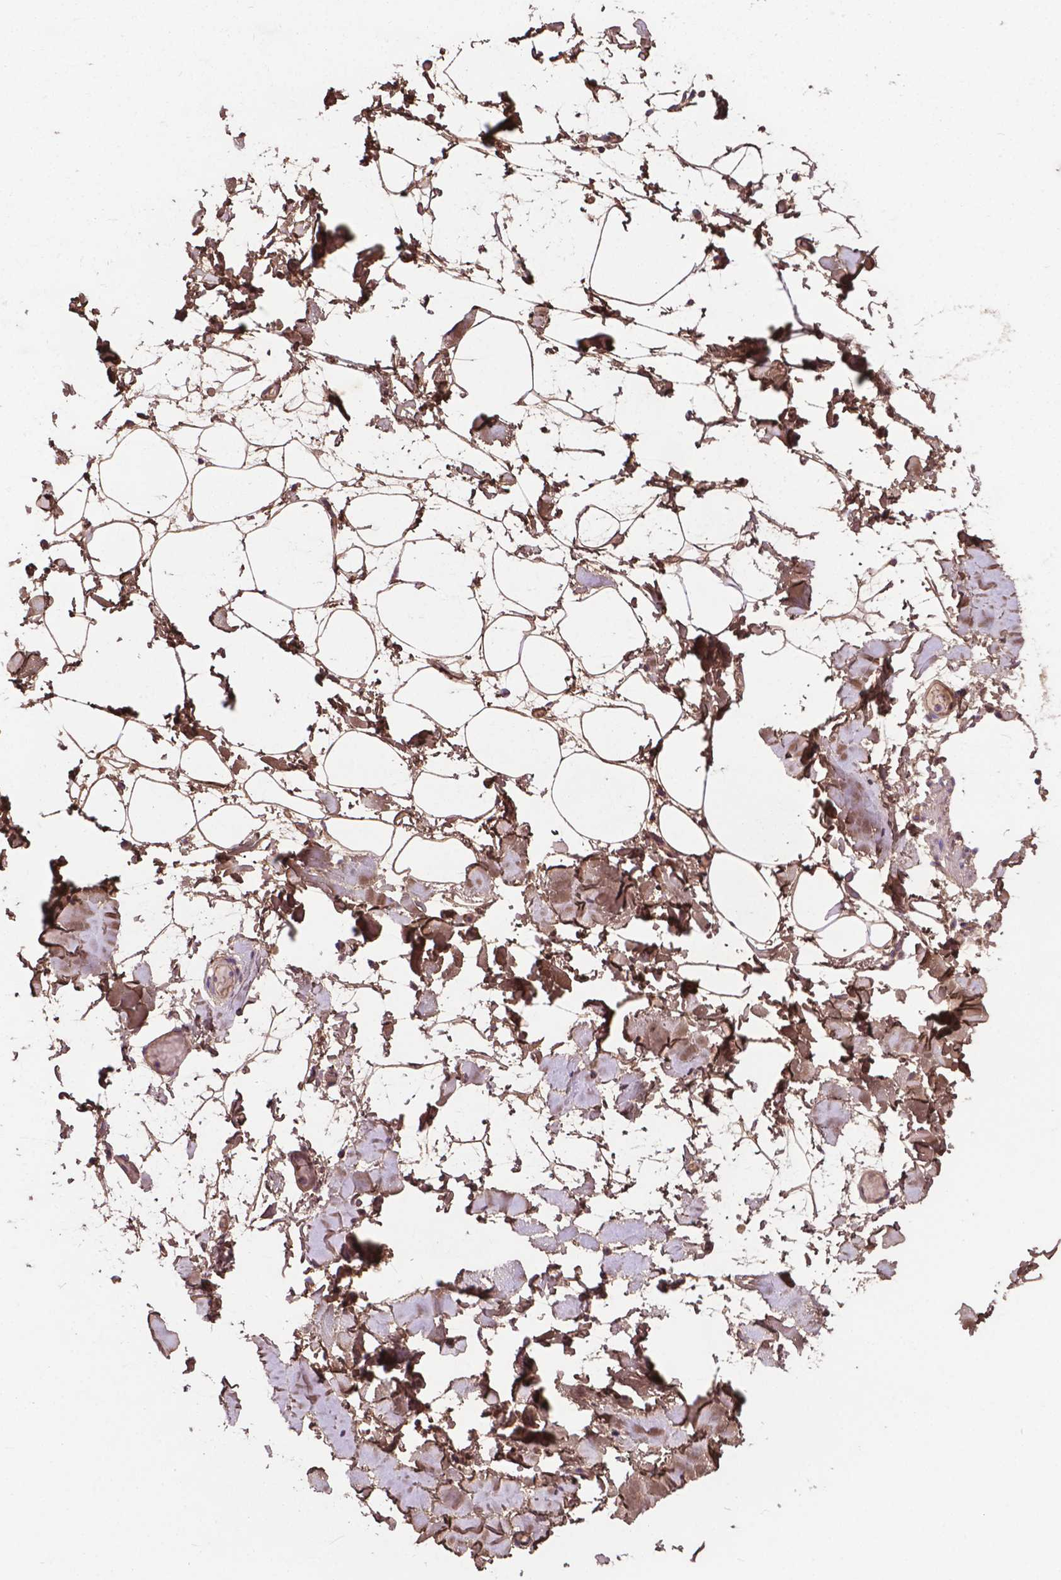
{"staining": {"intensity": "moderate", "quantity": ">75%", "location": "cytoplasmic/membranous"}, "tissue": "adipose tissue", "cell_type": "Adipocytes", "image_type": "normal", "snomed": [{"axis": "morphology", "description": "Normal tissue, NOS"}, {"axis": "topography", "description": "Gallbladder"}, {"axis": "topography", "description": "Peripheral nerve tissue"}], "caption": "High-power microscopy captured an IHC micrograph of benign adipose tissue, revealing moderate cytoplasmic/membranous staining in about >75% of adipocytes. (Brightfield microscopy of DAB IHC at high magnification).", "gene": "GJA9", "patient": {"sex": "female", "age": 45}}